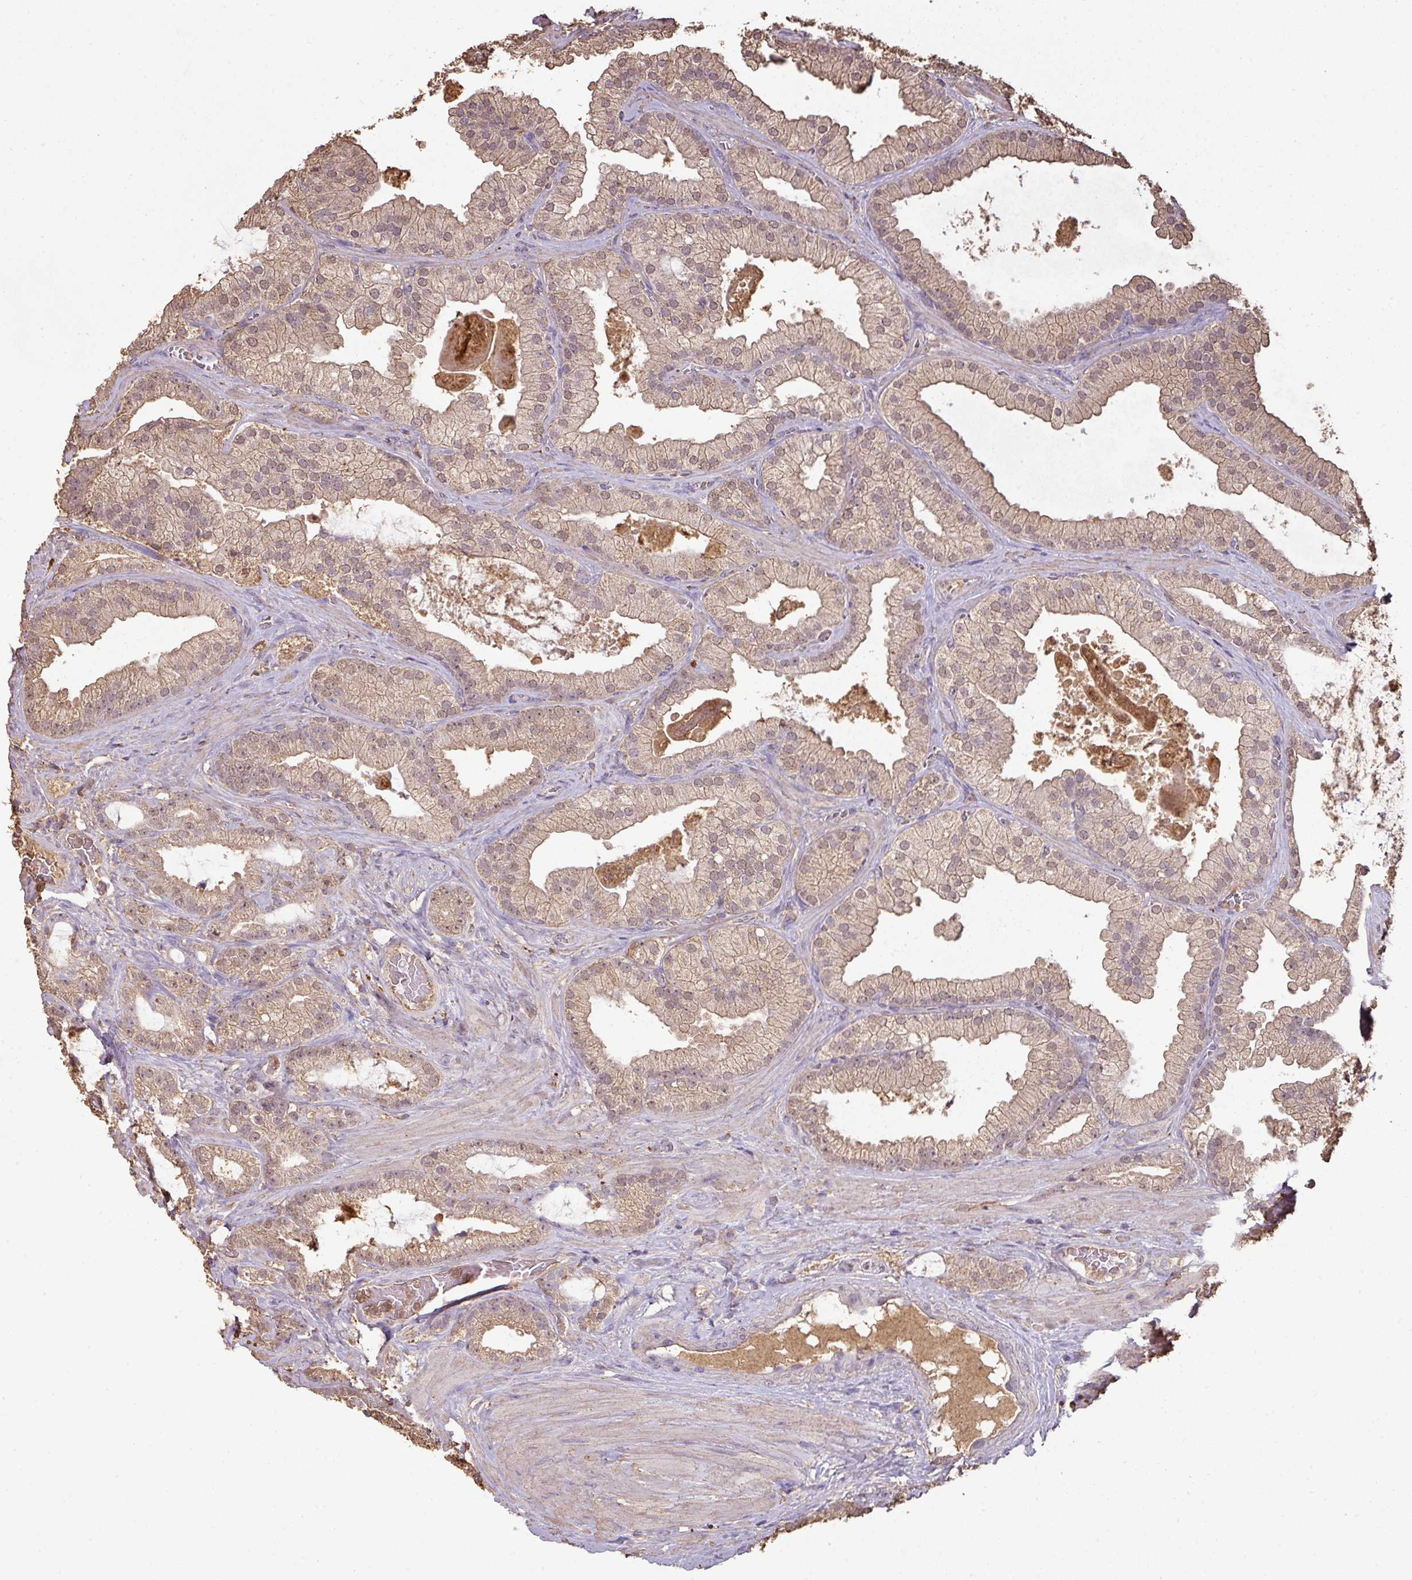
{"staining": {"intensity": "moderate", "quantity": ">75%", "location": "cytoplasmic/membranous,nuclear"}, "tissue": "prostate cancer", "cell_type": "Tumor cells", "image_type": "cancer", "snomed": [{"axis": "morphology", "description": "Adenocarcinoma, High grade"}, {"axis": "topography", "description": "Prostate"}], "caption": "Prostate cancer was stained to show a protein in brown. There is medium levels of moderate cytoplasmic/membranous and nuclear positivity in approximately >75% of tumor cells.", "gene": "ATAT1", "patient": {"sex": "male", "age": 68}}